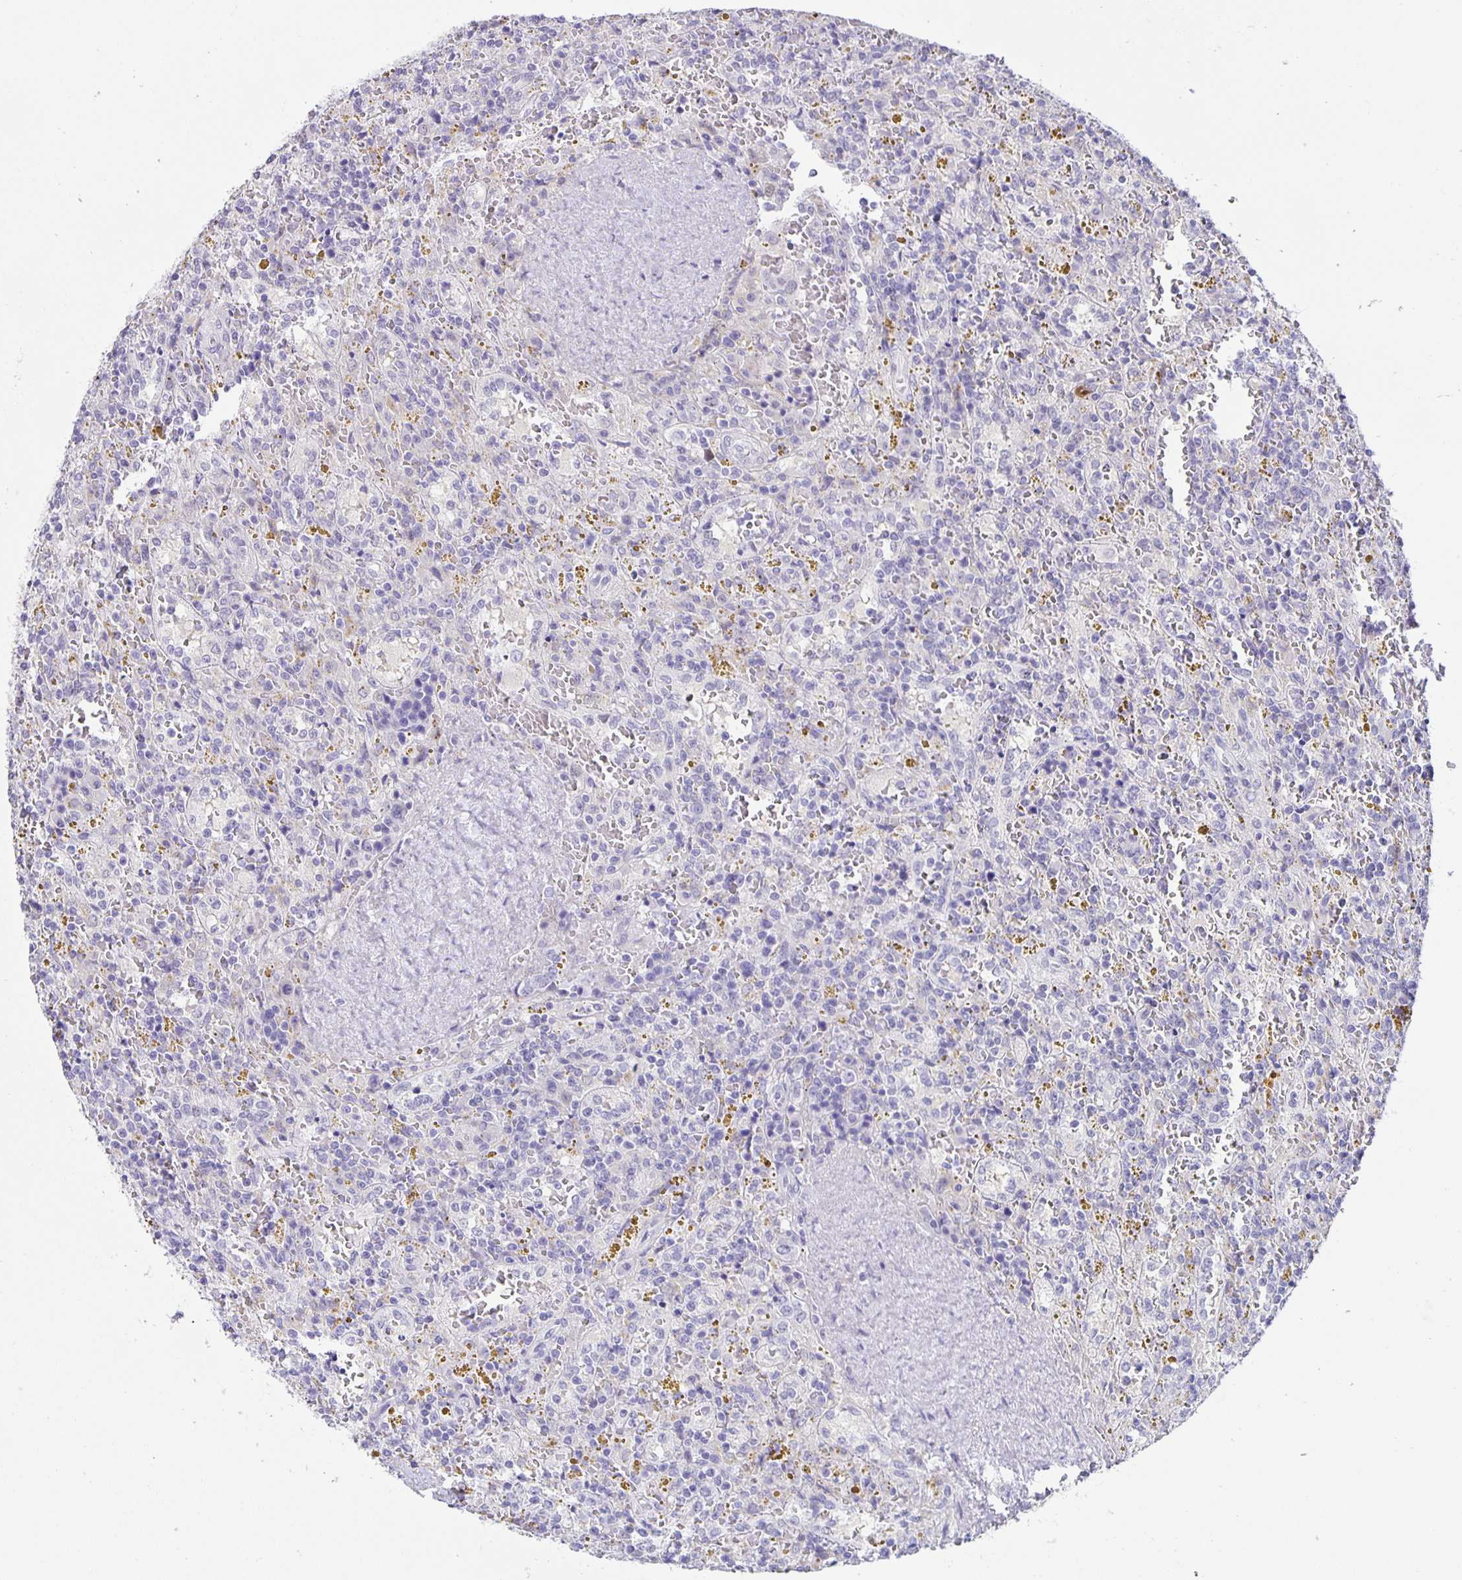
{"staining": {"intensity": "negative", "quantity": "none", "location": "none"}, "tissue": "lymphoma", "cell_type": "Tumor cells", "image_type": "cancer", "snomed": [{"axis": "morphology", "description": "Malignant lymphoma, non-Hodgkin's type, Low grade"}, {"axis": "topography", "description": "Spleen"}], "caption": "Immunohistochemistry of malignant lymphoma, non-Hodgkin's type (low-grade) displays no positivity in tumor cells. (DAB (3,3'-diaminobenzidine) immunohistochemistry visualized using brightfield microscopy, high magnification).", "gene": "PHRF1", "patient": {"sex": "female", "age": 65}}